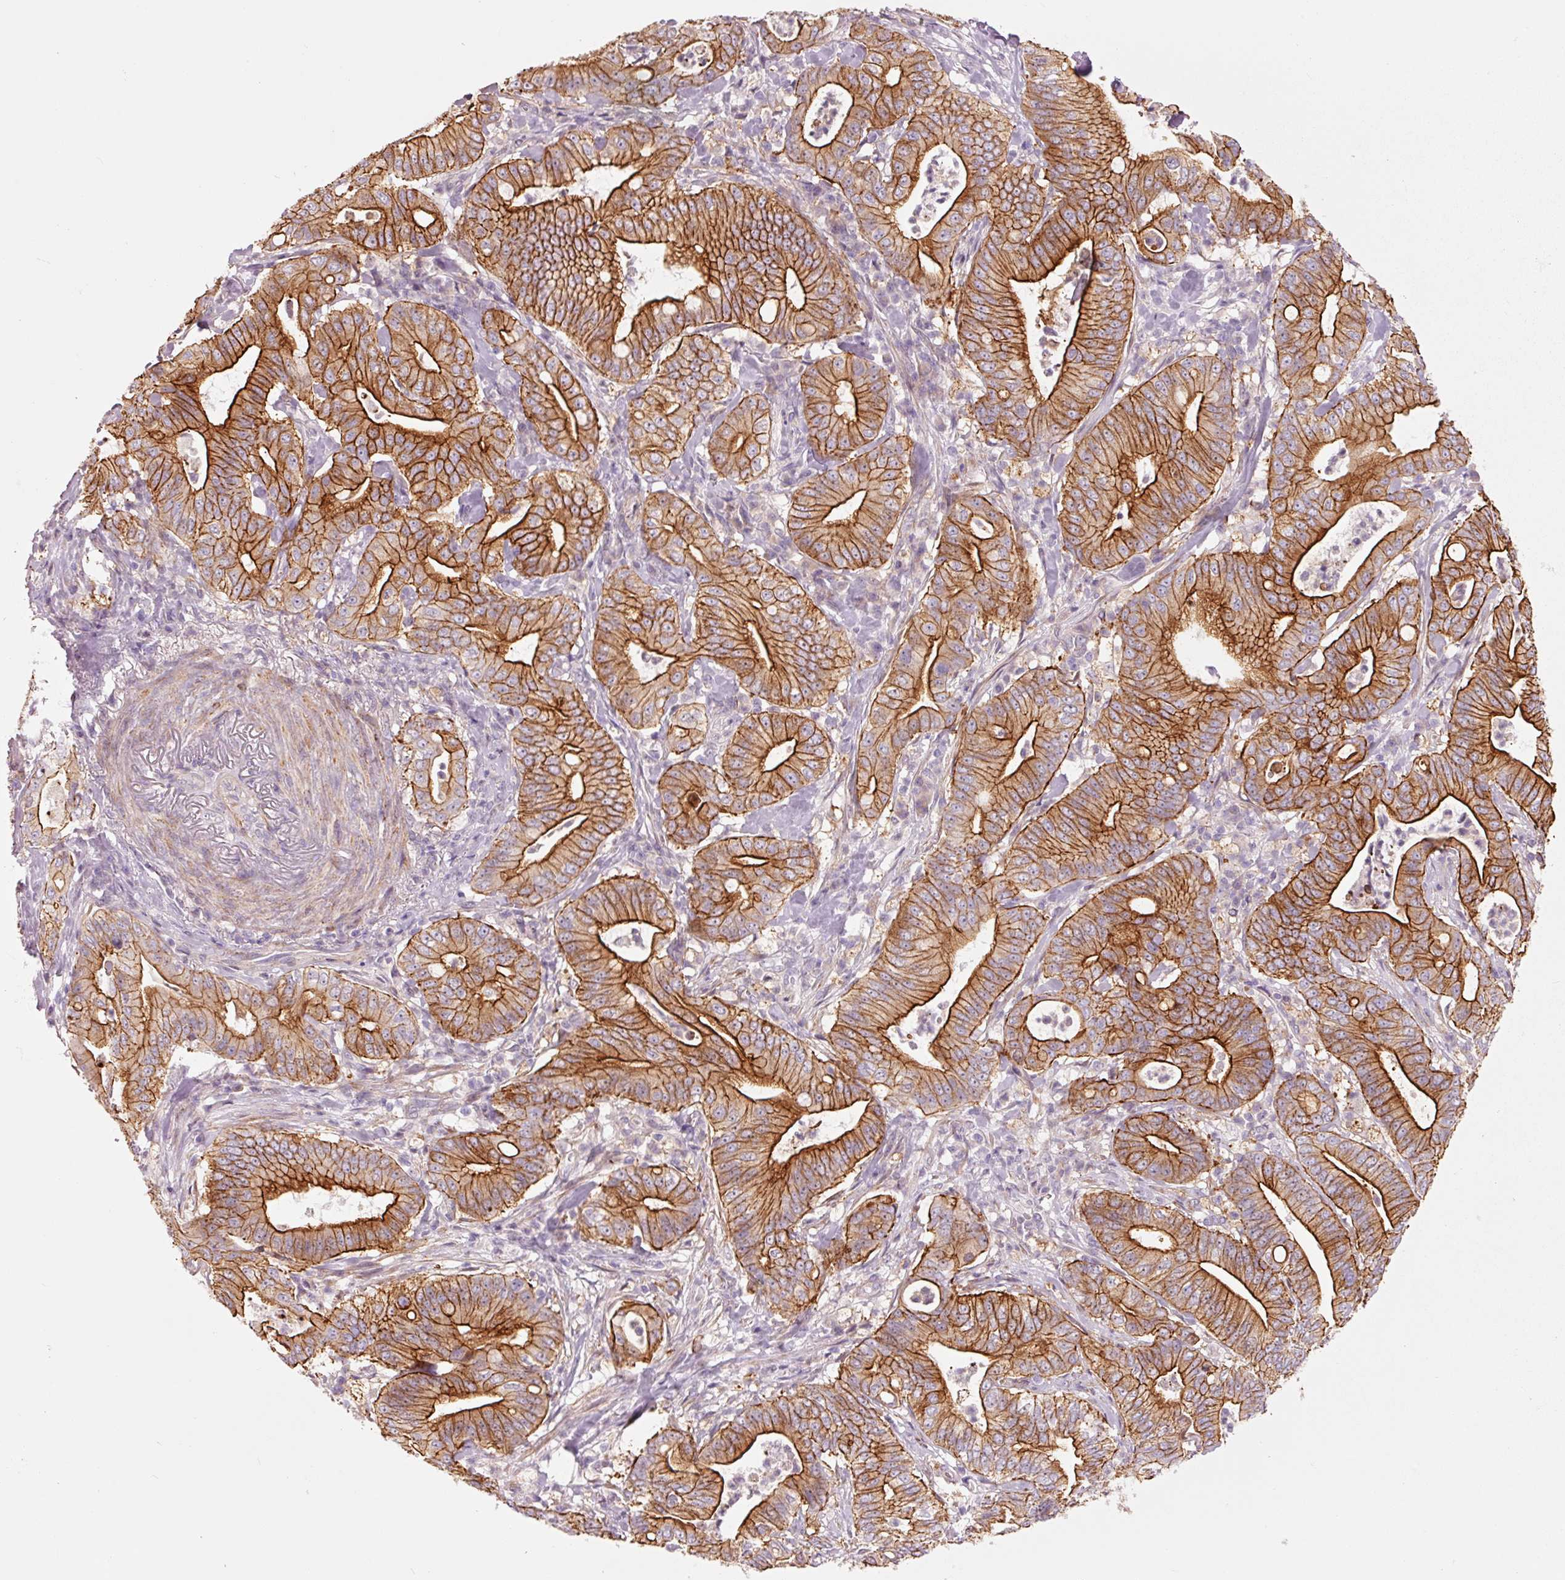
{"staining": {"intensity": "strong", "quantity": ">75%", "location": "cytoplasmic/membranous"}, "tissue": "pancreatic cancer", "cell_type": "Tumor cells", "image_type": "cancer", "snomed": [{"axis": "morphology", "description": "Adenocarcinoma, NOS"}, {"axis": "topography", "description": "Pancreas"}], "caption": "An immunohistochemistry histopathology image of tumor tissue is shown. Protein staining in brown shows strong cytoplasmic/membranous positivity in pancreatic adenocarcinoma within tumor cells. The staining is performed using DAB (3,3'-diaminobenzidine) brown chromogen to label protein expression. The nuclei are counter-stained blue using hematoxylin.", "gene": "DAPP1", "patient": {"sex": "male", "age": 71}}